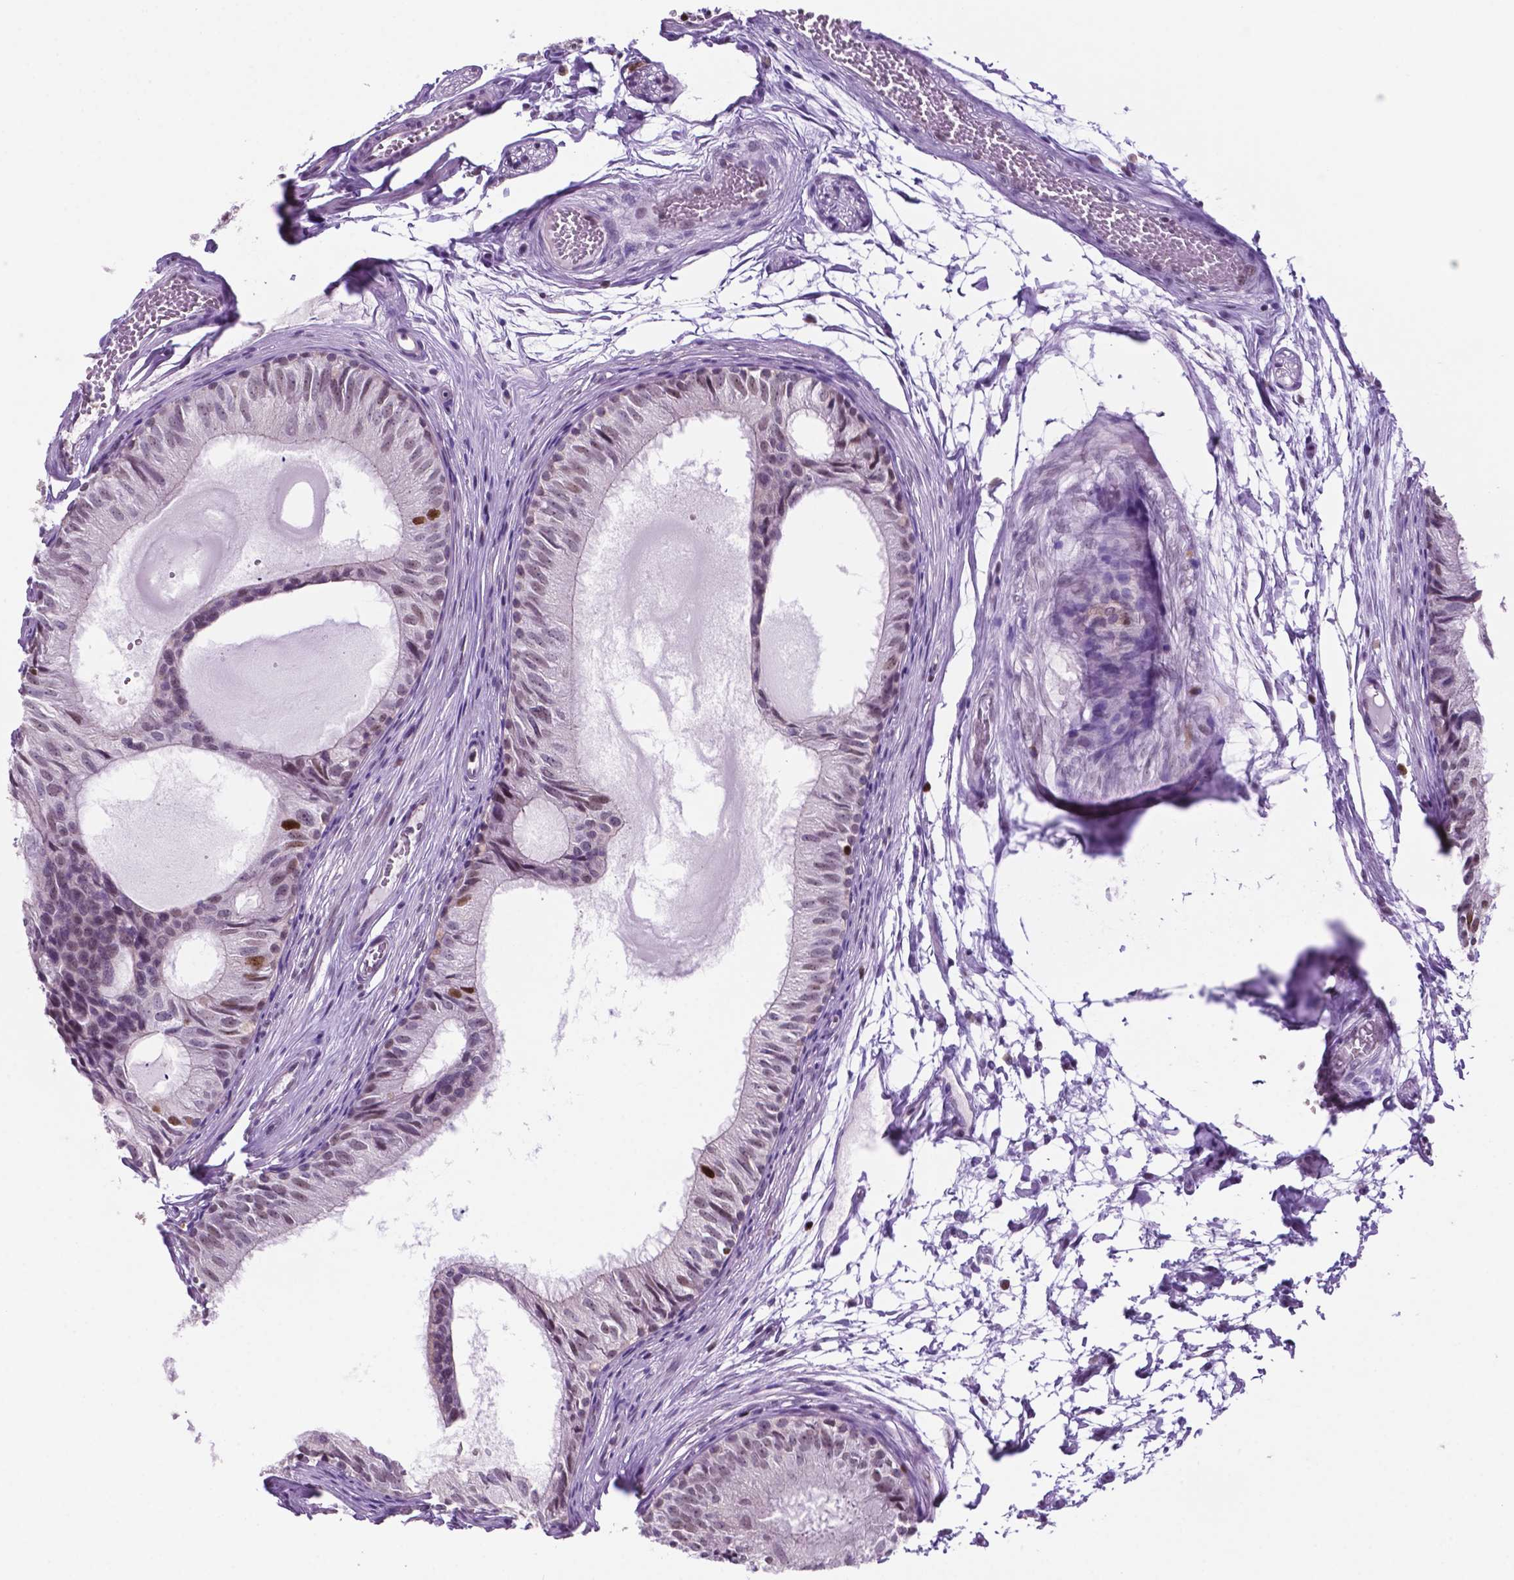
{"staining": {"intensity": "weak", "quantity": ">75%", "location": "nuclear"}, "tissue": "epididymis", "cell_type": "Glandular cells", "image_type": "normal", "snomed": [{"axis": "morphology", "description": "Normal tissue, NOS"}, {"axis": "topography", "description": "Epididymis"}], "caption": "Protein expression analysis of unremarkable epididymis displays weak nuclear expression in about >75% of glandular cells. Ihc stains the protein of interest in brown and the nuclei are stained blue.", "gene": "NCAPH2", "patient": {"sex": "male", "age": 25}}